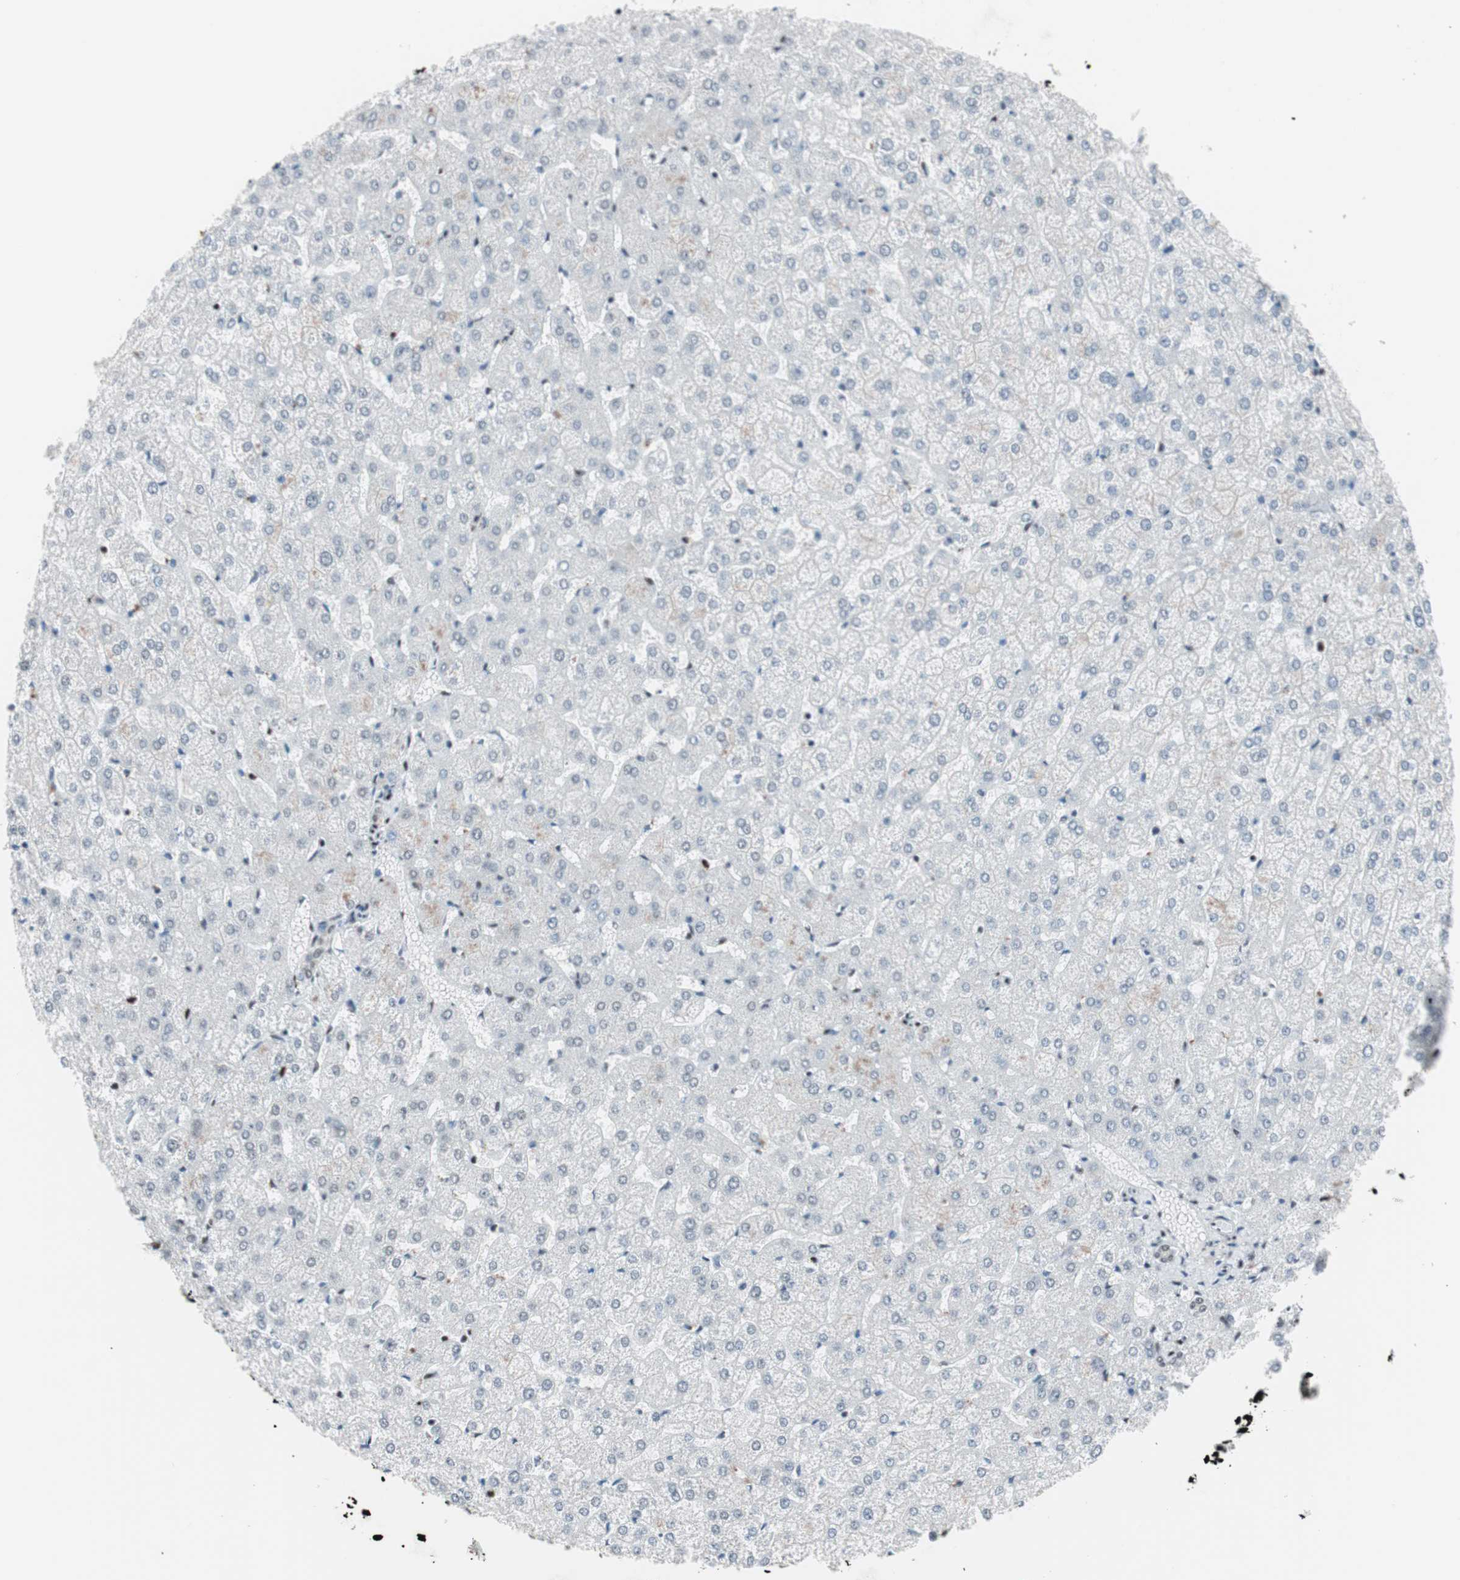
{"staining": {"intensity": "weak", "quantity": "<25%", "location": "nuclear"}, "tissue": "liver", "cell_type": "Hepatocytes", "image_type": "normal", "snomed": [{"axis": "morphology", "description": "Normal tissue, NOS"}, {"axis": "topography", "description": "Liver"}], "caption": "IHC histopathology image of normal liver: human liver stained with DAB shows no significant protein staining in hepatocytes.", "gene": "ARID1A", "patient": {"sex": "female", "age": 32}}